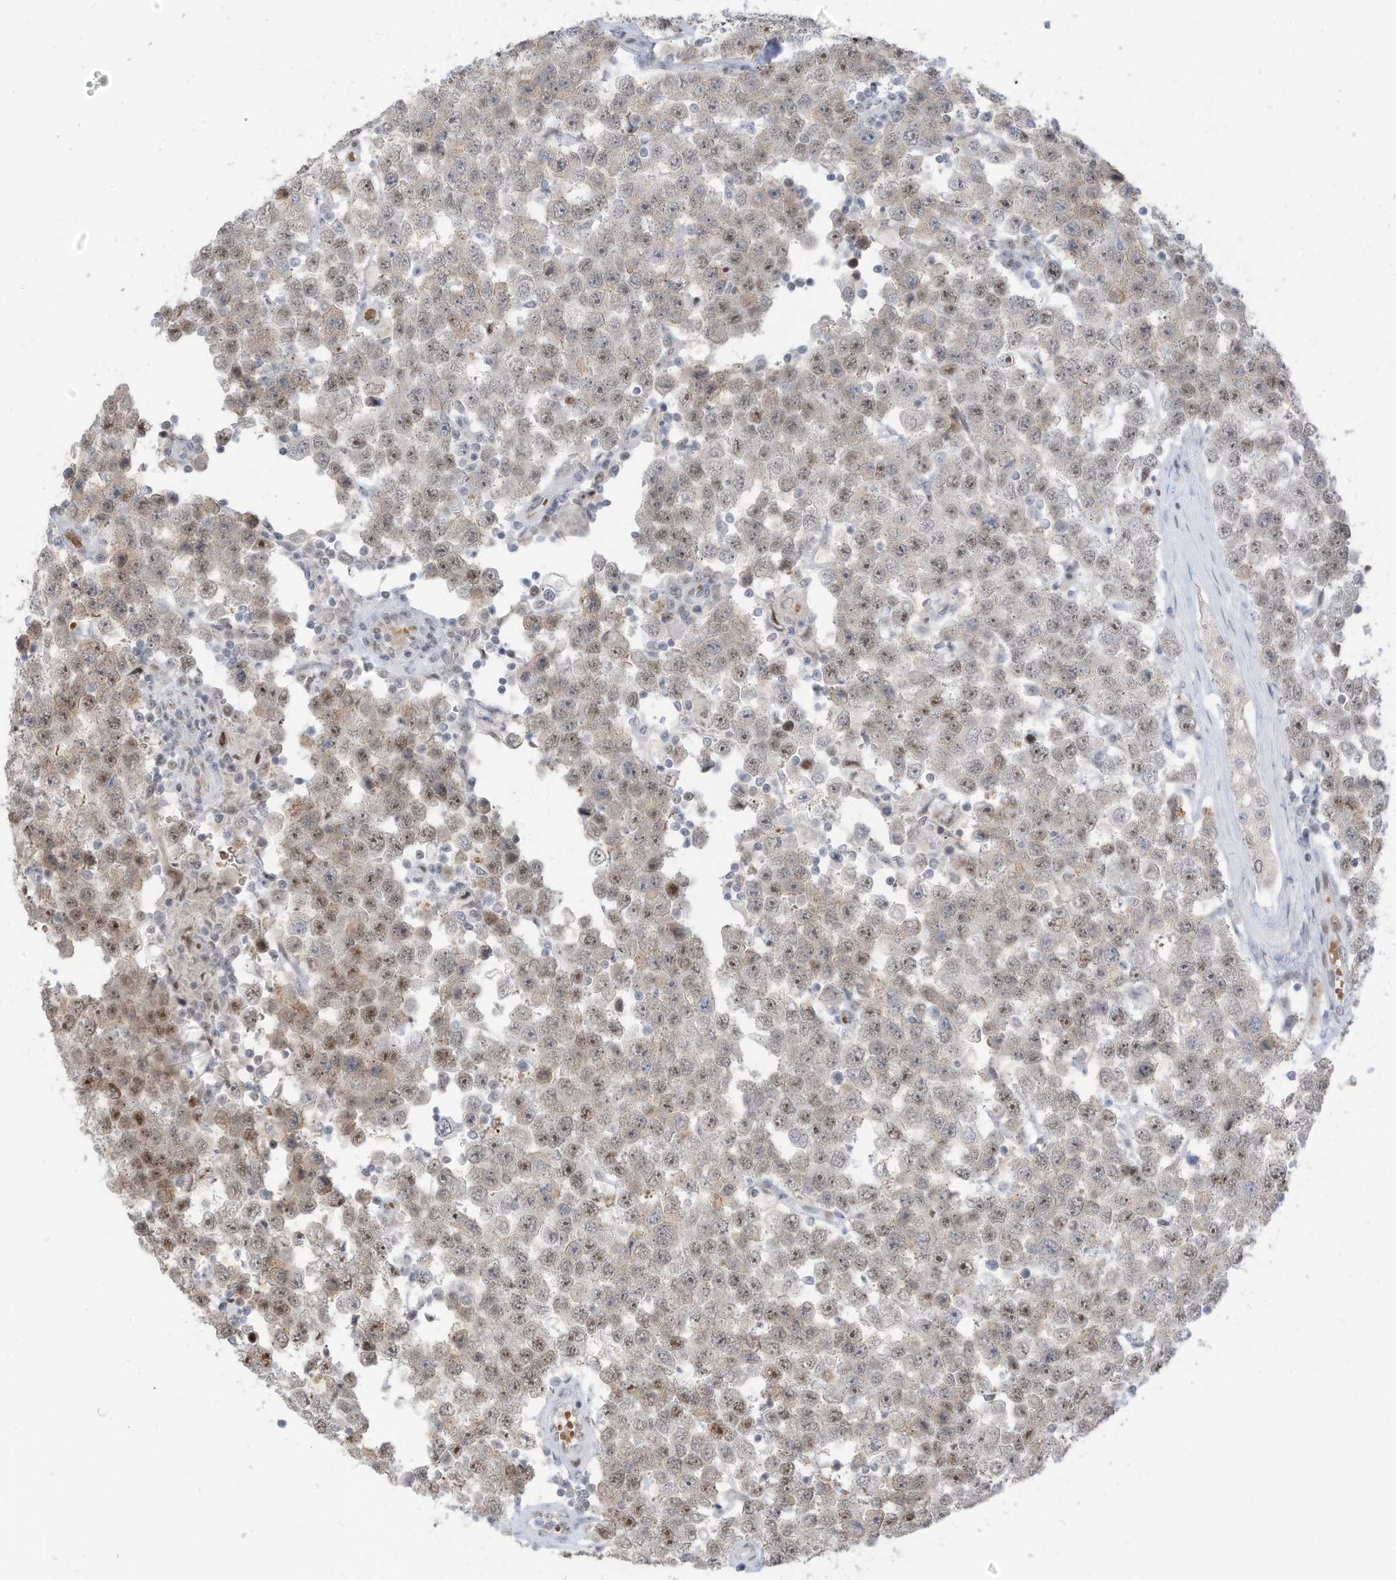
{"staining": {"intensity": "weak", "quantity": "25%-75%", "location": "nuclear"}, "tissue": "testis cancer", "cell_type": "Tumor cells", "image_type": "cancer", "snomed": [{"axis": "morphology", "description": "Seminoma, NOS"}, {"axis": "topography", "description": "Testis"}], "caption": "This is an image of immunohistochemistry staining of seminoma (testis), which shows weak expression in the nuclear of tumor cells.", "gene": "ZCWPW2", "patient": {"sex": "male", "age": 28}}